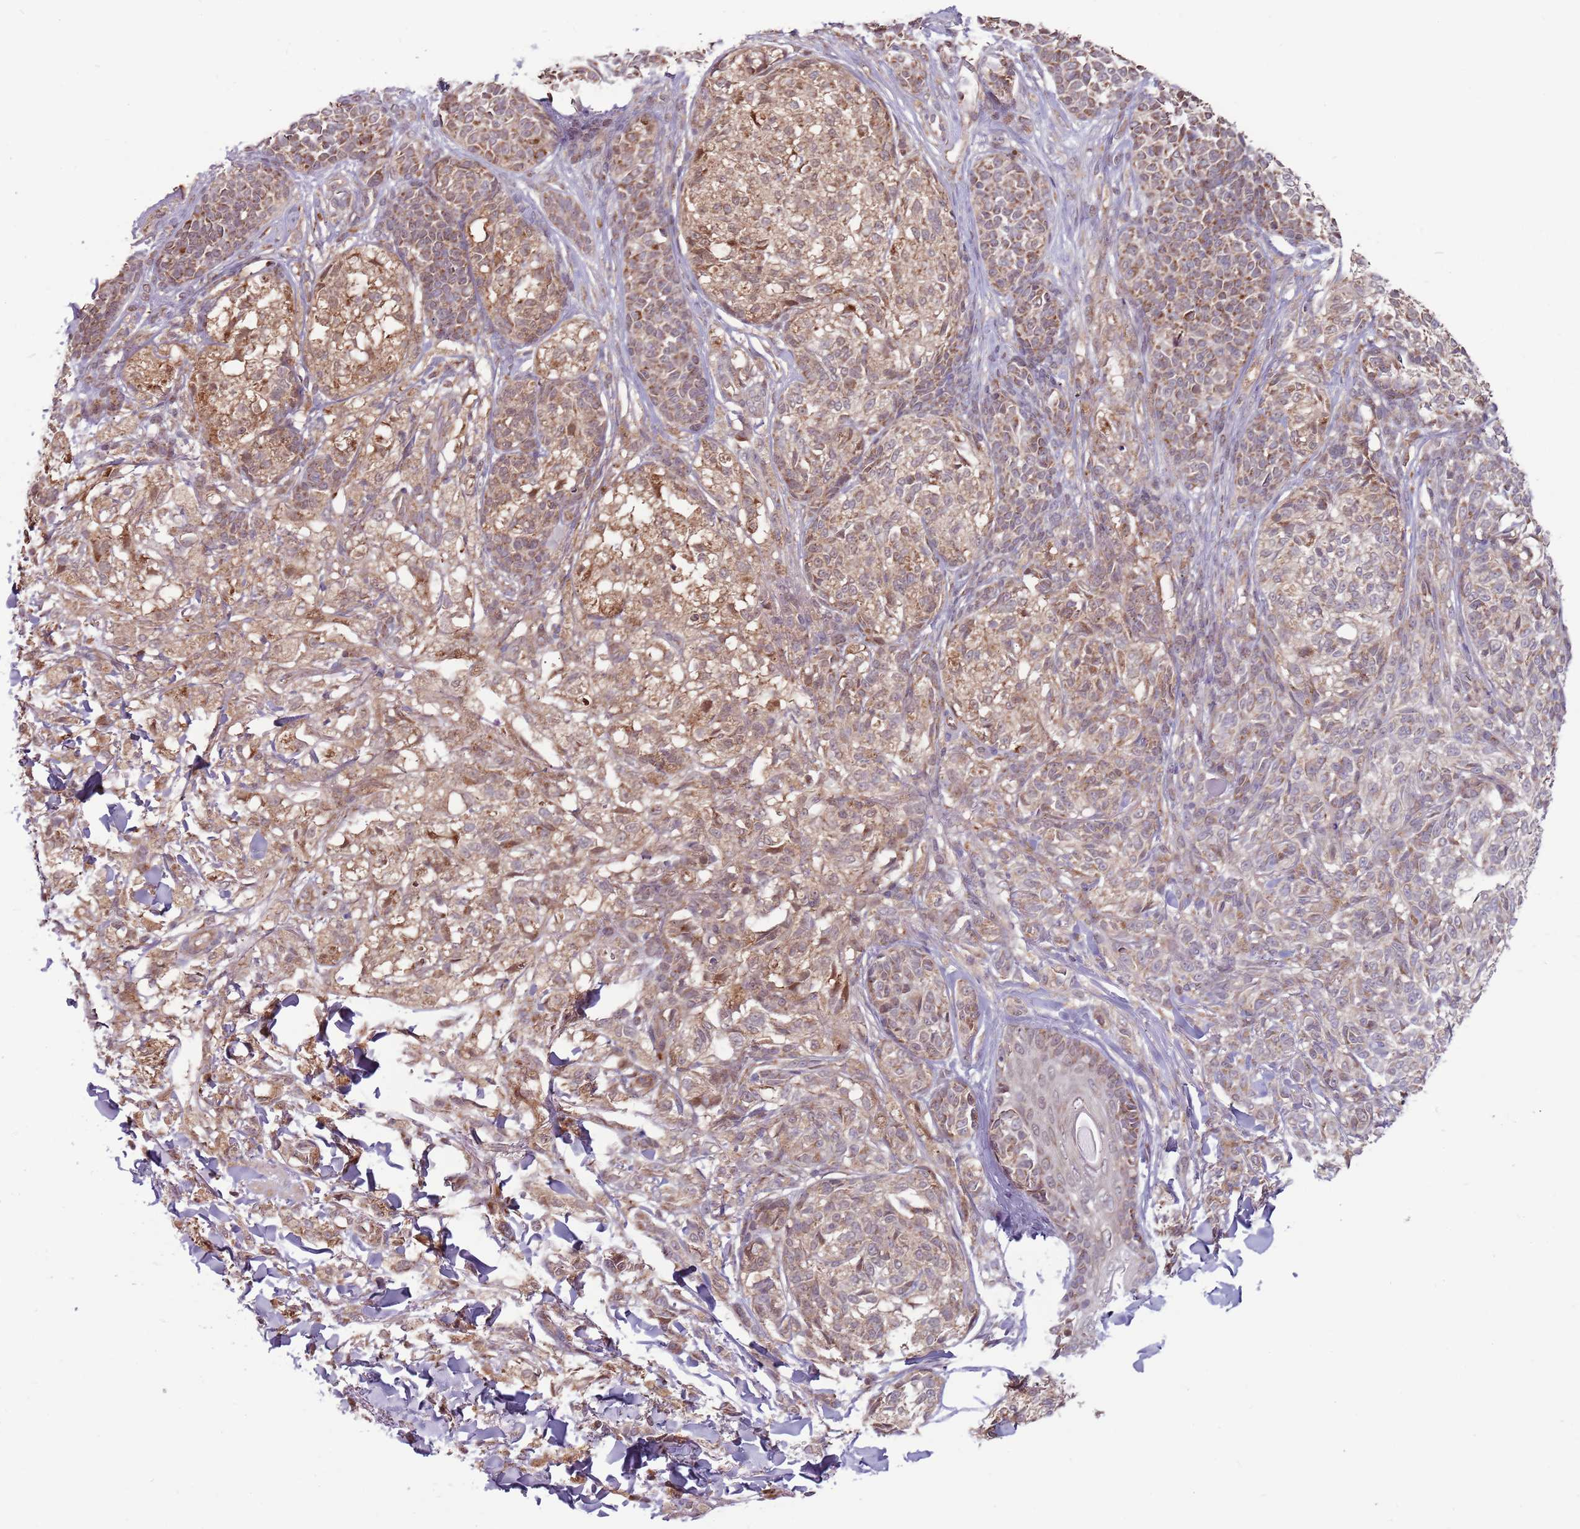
{"staining": {"intensity": "moderate", "quantity": "25%-75%", "location": "cytoplasmic/membranous"}, "tissue": "melanoma", "cell_type": "Tumor cells", "image_type": "cancer", "snomed": [{"axis": "morphology", "description": "Malignant melanoma, NOS"}, {"axis": "topography", "description": "Skin of upper extremity"}], "caption": "The photomicrograph demonstrates a brown stain indicating the presence of a protein in the cytoplasmic/membranous of tumor cells in malignant melanoma.", "gene": "RNF181", "patient": {"sex": "male", "age": 40}}